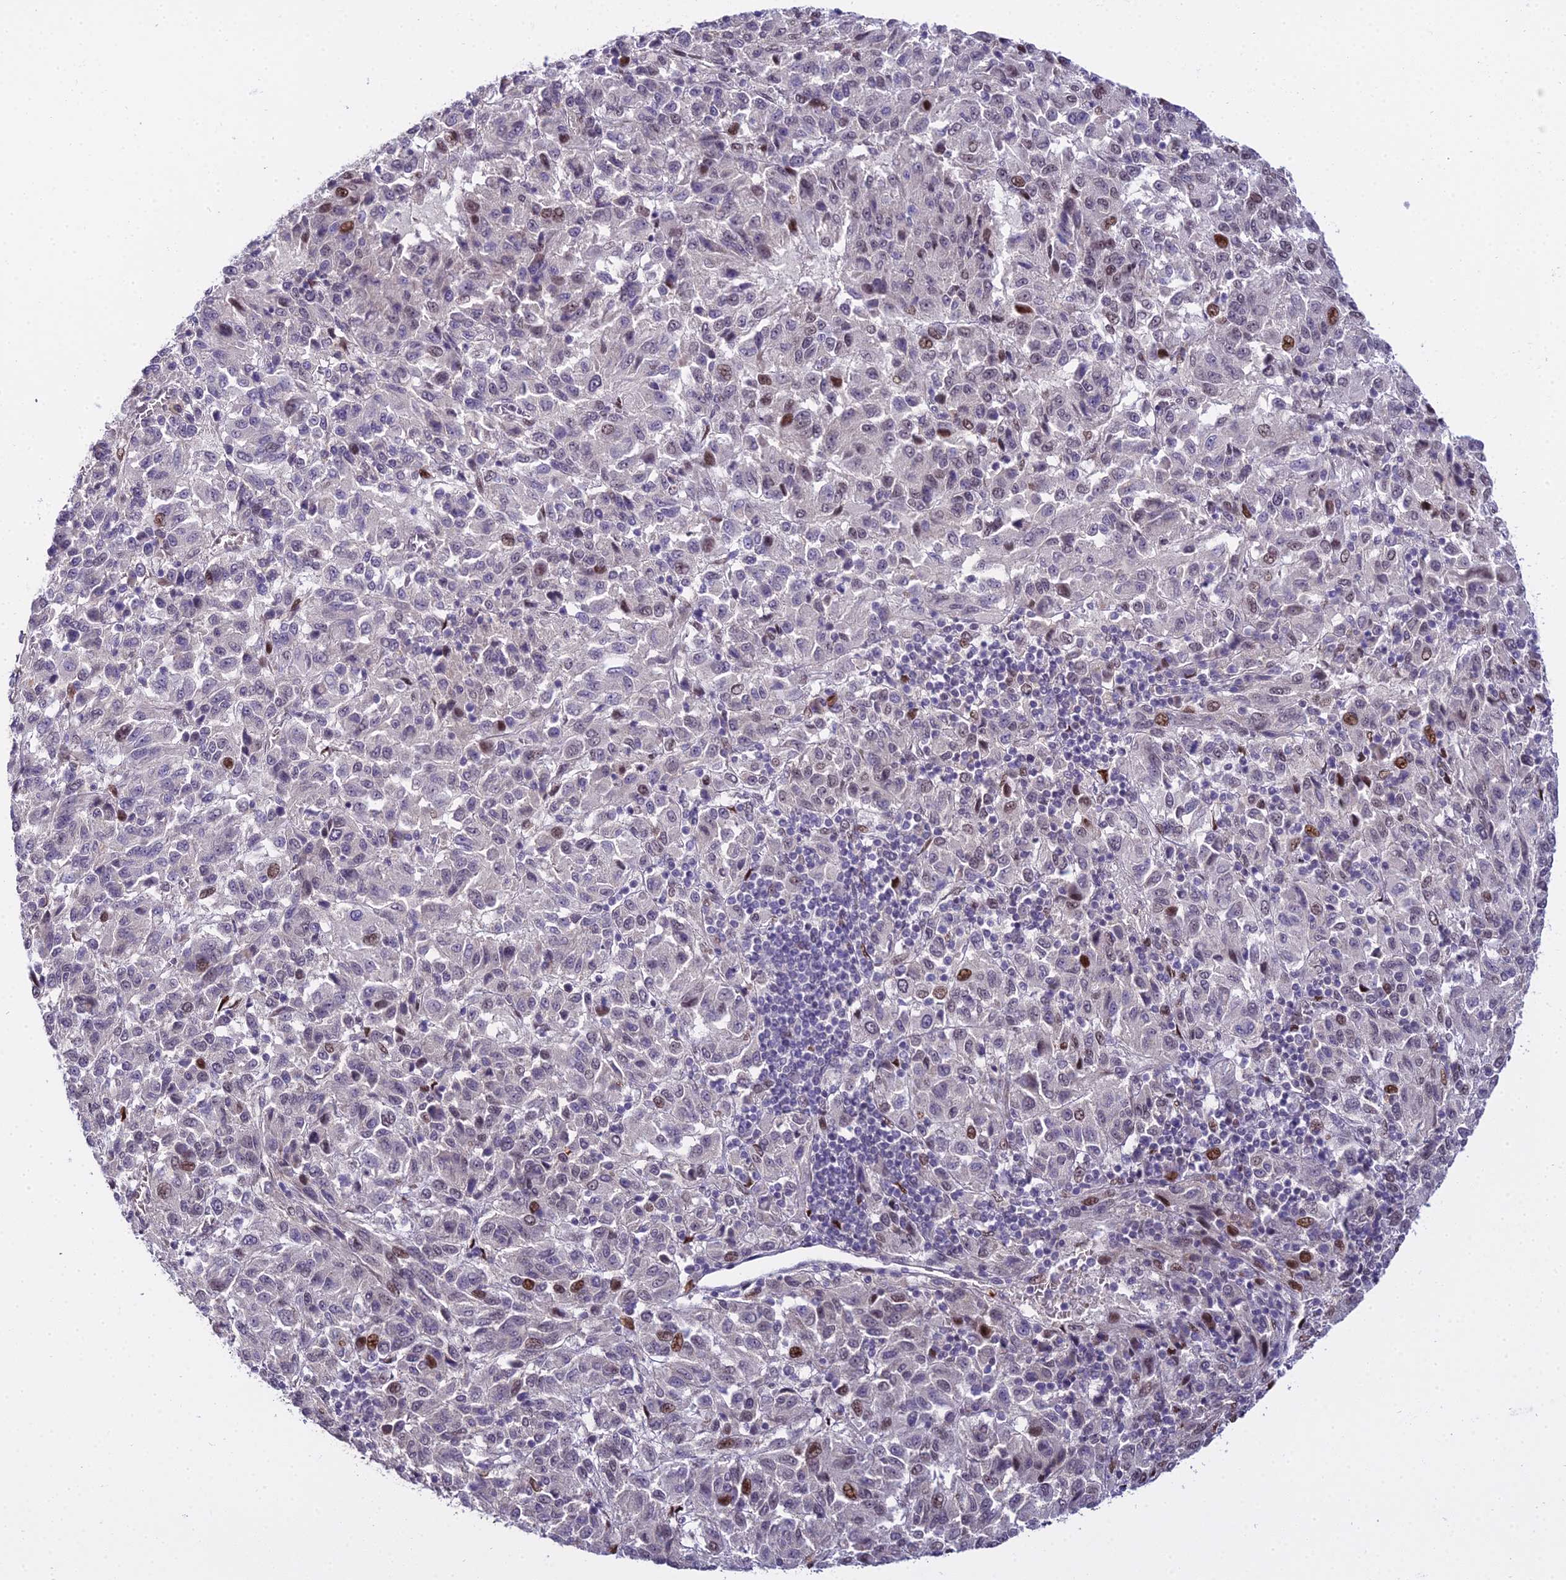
{"staining": {"intensity": "negative", "quantity": "none", "location": "none"}, "tissue": "melanoma", "cell_type": "Tumor cells", "image_type": "cancer", "snomed": [{"axis": "morphology", "description": "Malignant melanoma, Metastatic site"}, {"axis": "topography", "description": "Lung"}], "caption": "The image demonstrates no significant positivity in tumor cells of malignant melanoma (metastatic site).", "gene": "ZNF707", "patient": {"sex": "male", "age": 64}}